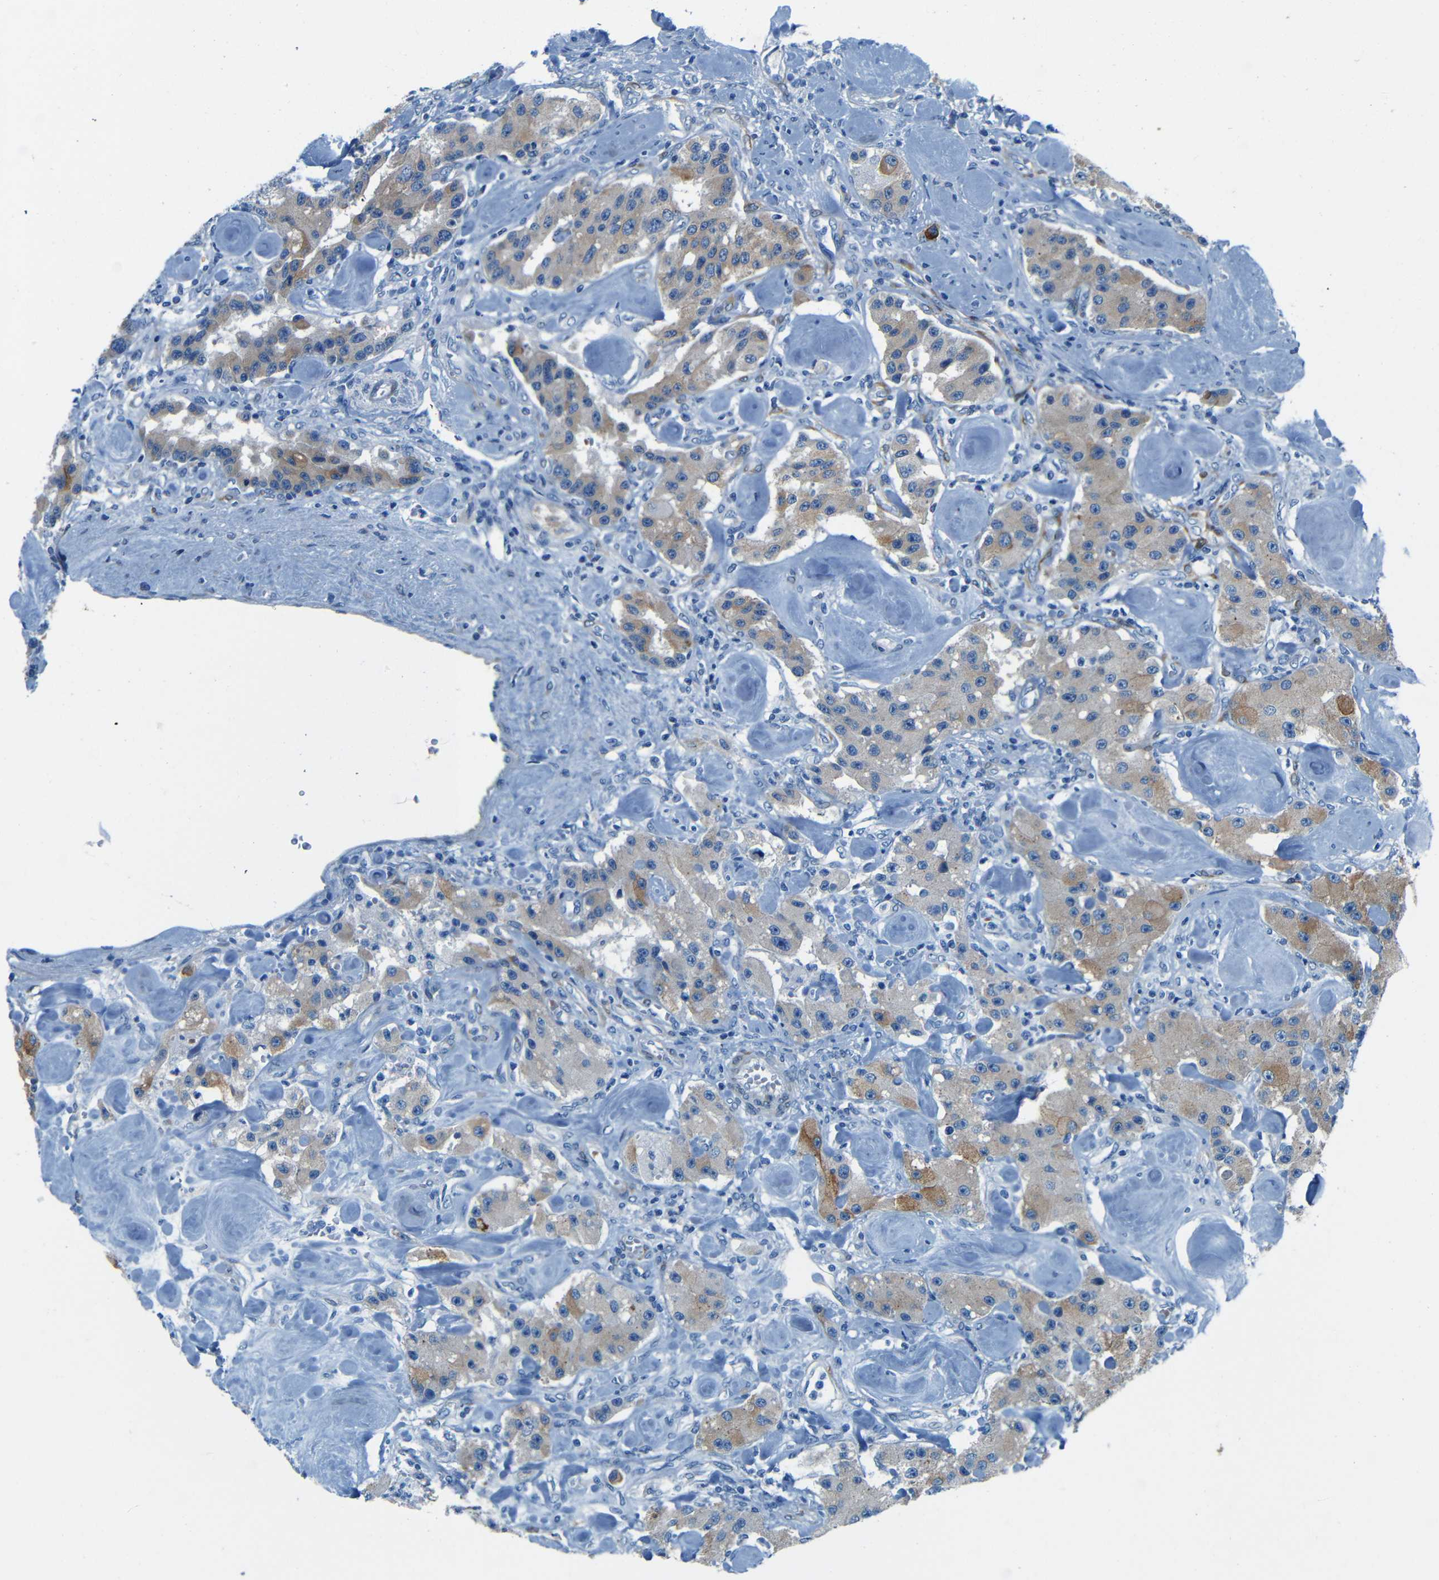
{"staining": {"intensity": "moderate", "quantity": ">75%", "location": "cytoplasmic/membranous"}, "tissue": "carcinoid", "cell_type": "Tumor cells", "image_type": "cancer", "snomed": [{"axis": "morphology", "description": "Carcinoid, malignant, NOS"}, {"axis": "topography", "description": "Pancreas"}], "caption": "The micrograph shows a brown stain indicating the presence of a protein in the cytoplasmic/membranous of tumor cells in malignant carcinoid. (Brightfield microscopy of DAB IHC at high magnification).", "gene": "MAP2", "patient": {"sex": "male", "age": 41}}